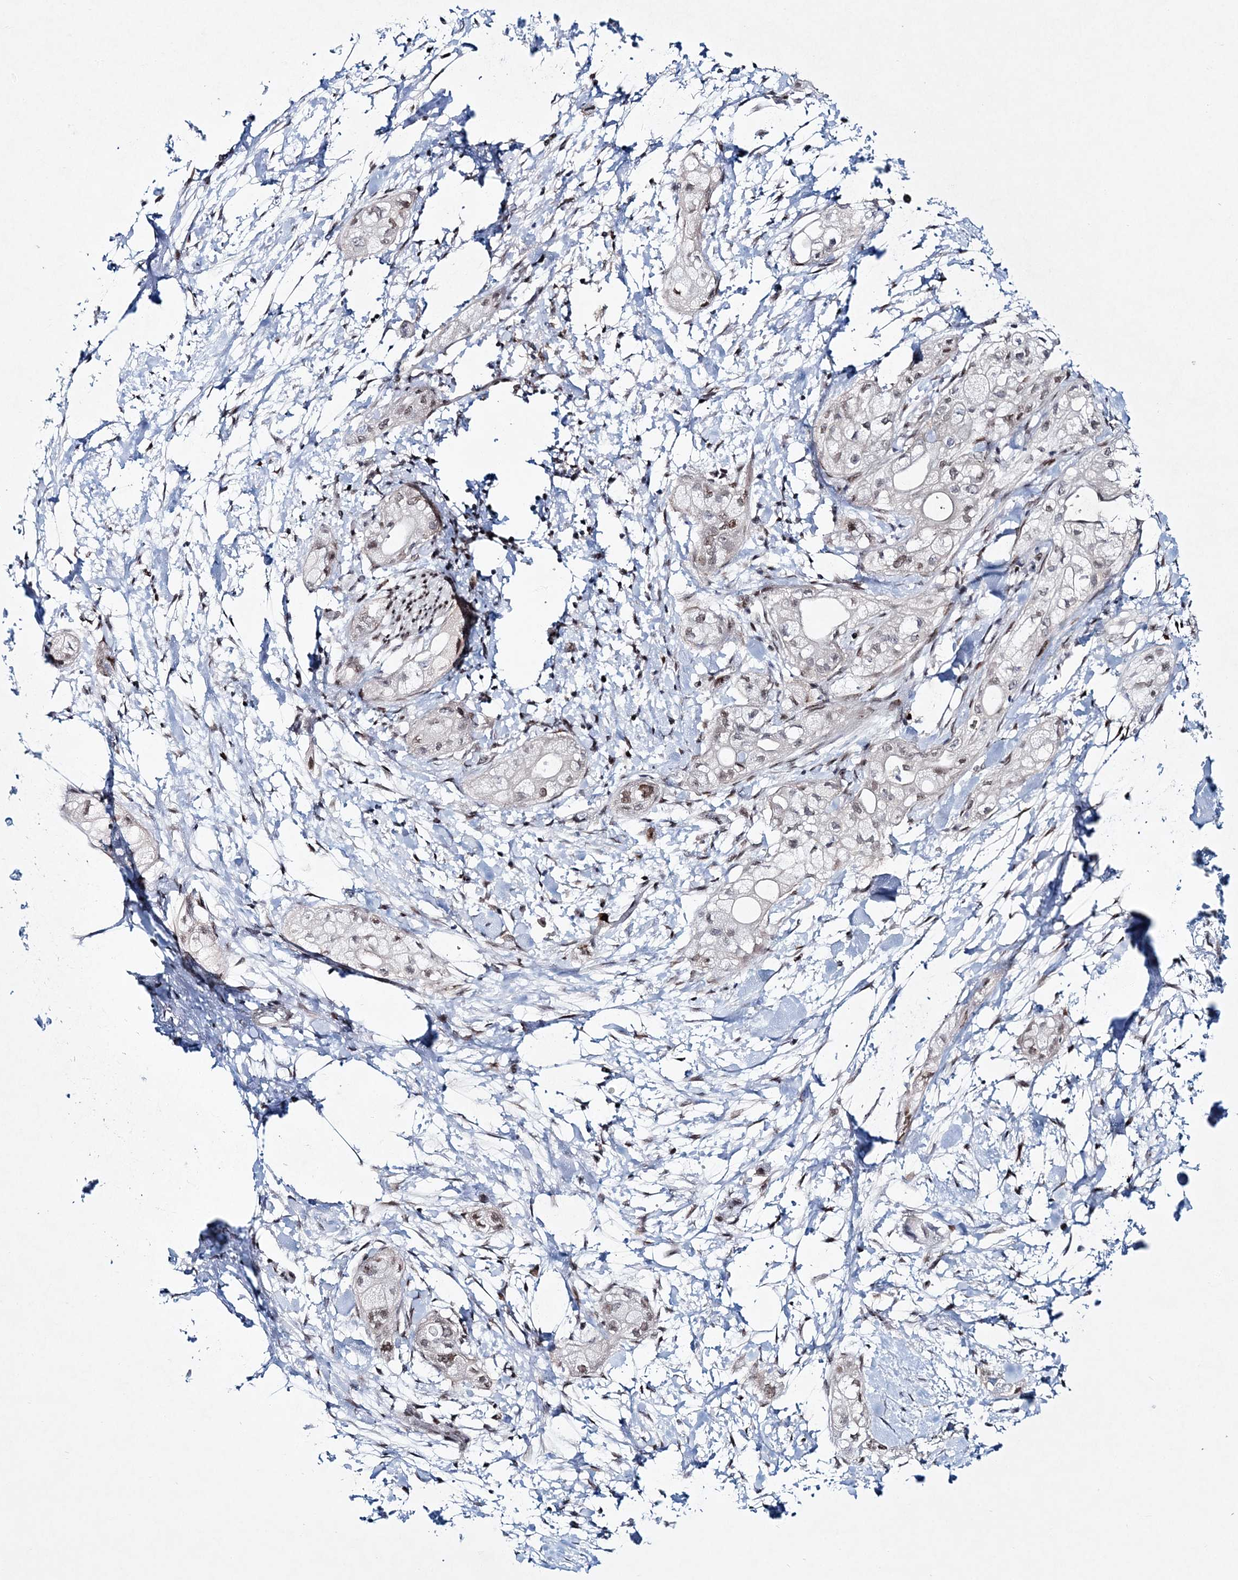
{"staining": {"intensity": "weak", "quantity": "25%-75%", "location": "nuclear"}, "tissue": "pancreatic cancer", "cell_type": "Tumor cells", "image_type": "cancer", "snomed": [{"axis": "morphology", "description": "Adenocarcinoma, NOS"}, {"axis": "topography", "description": "Pancreas"}], "caption": "Brown immunohistochemical staining in pancreatic cancer (adenocarcinoma) reveals weak nuclear expression in about 25%-75% of tumor cells.", "gene": "LRRFIP2", "patient": {"sex": "male", "age": 58}}